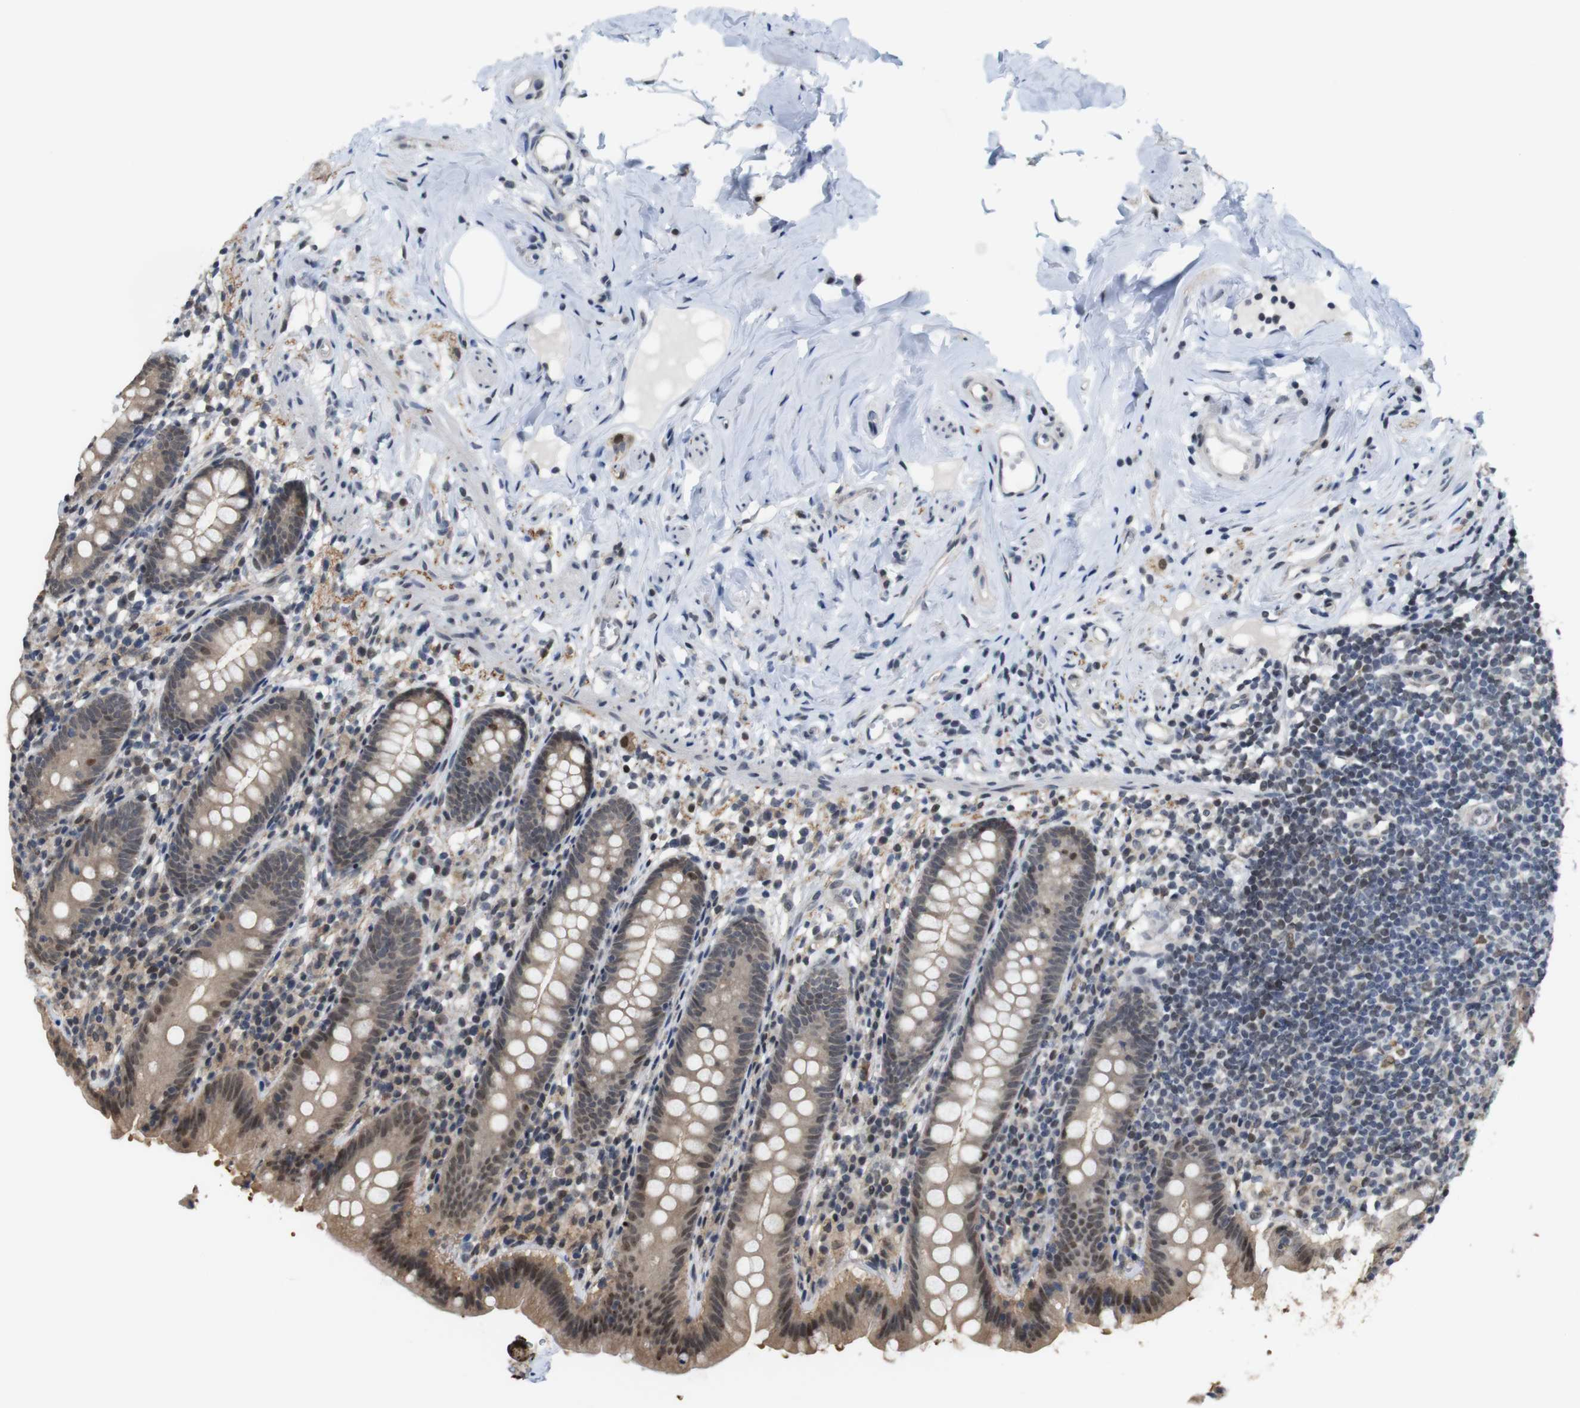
{"staining": {"intensity": "moderate", "quantity": ">75%", "location": "cytoplasmic/membranous,nuclear"}, "tissue": "appendix", "cell_type": "Glandular cells", "image_type": "normal", "snomed": [{"axis": "morphology", "description": "Normal tissue, NOS"}, {"axis": "topography", "description": "Appendix"}], "caption": "This histopathology image demonstrates immunohistochemistry staining of unremarkable human appendix, with medium moderate cytoplasmic/membranous,nuclear positivity in about >75% of glandular cells.", "gene": "PNMA8A", "patient": {"sex": "male", "age": 52}}